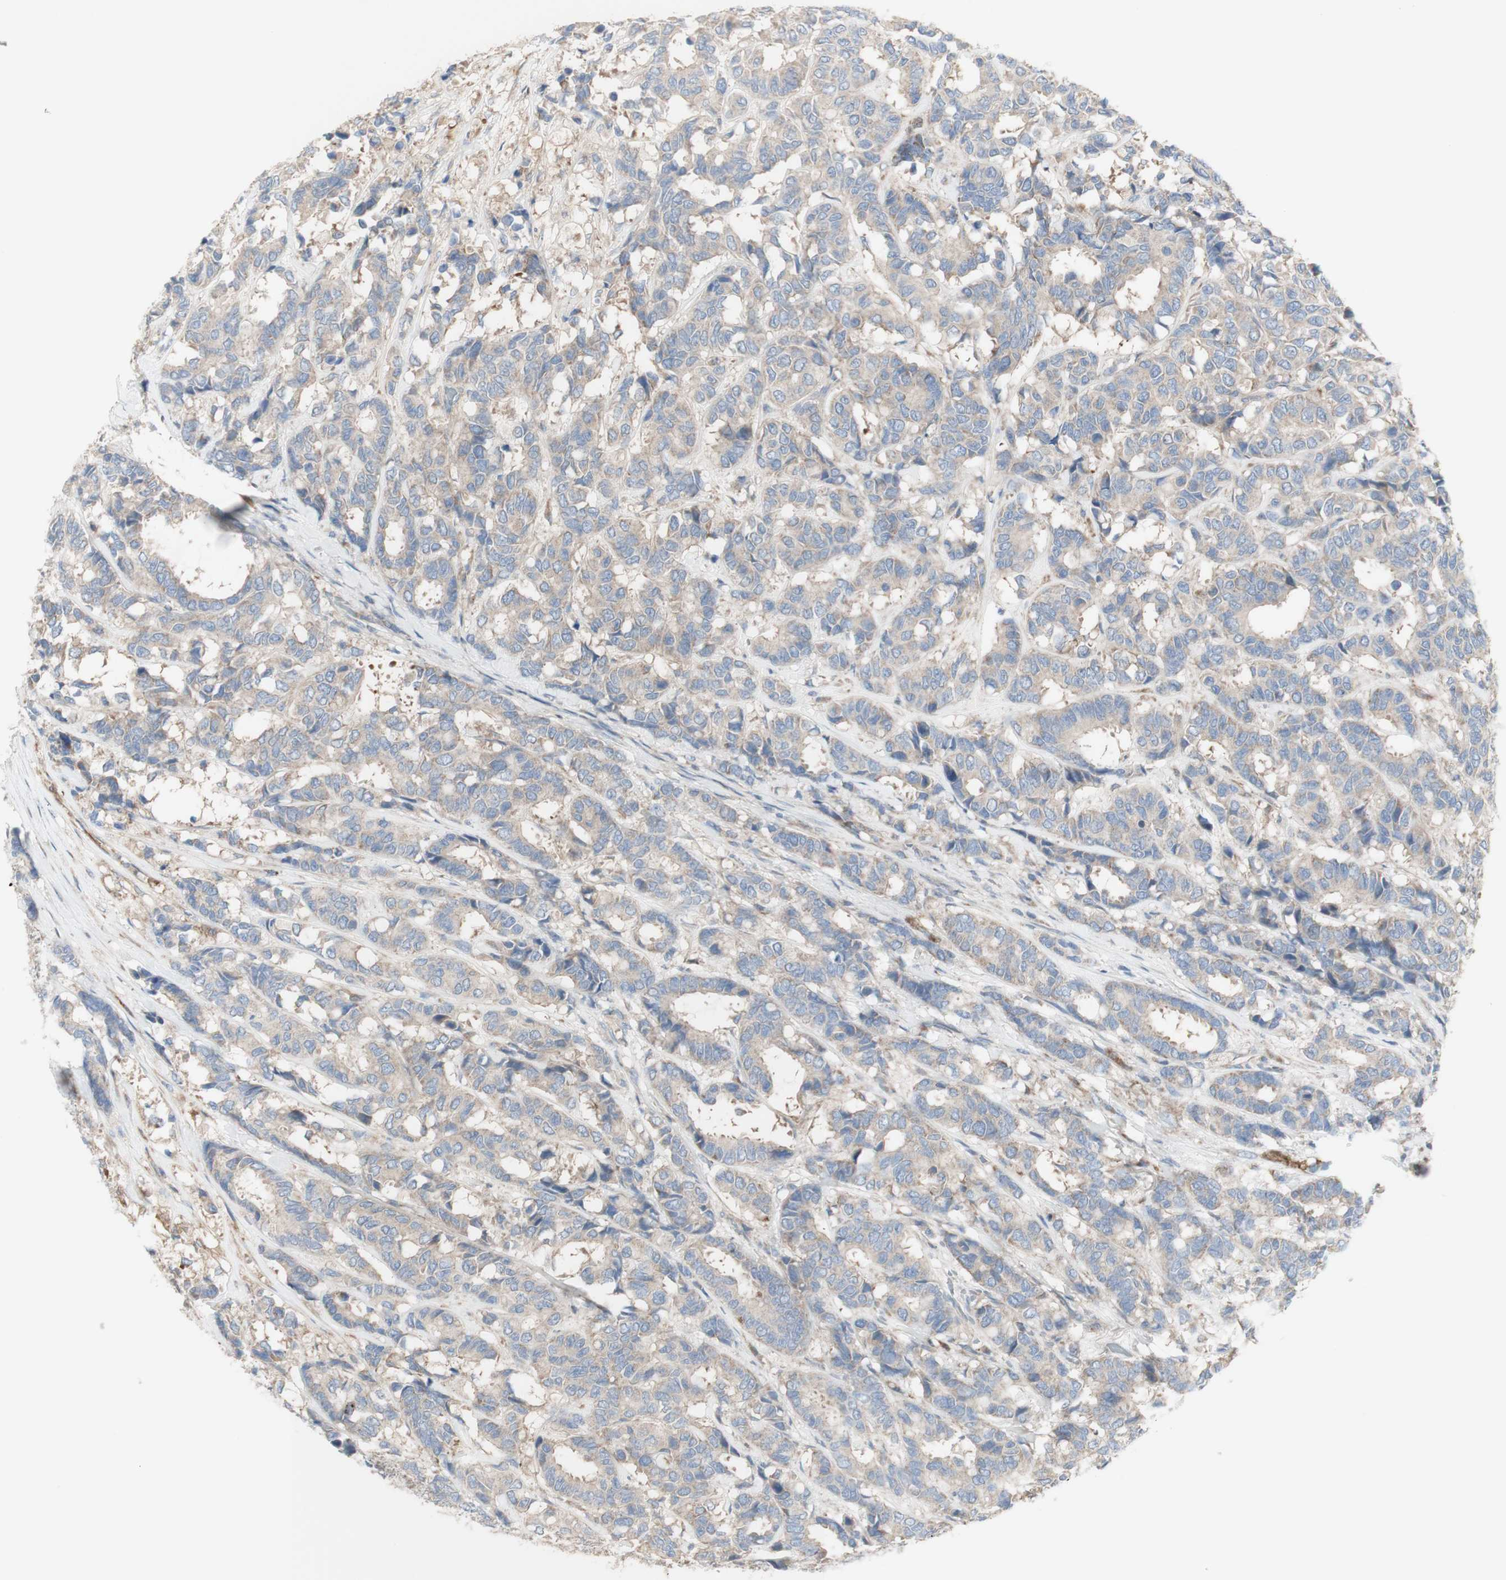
{"staining": {"intensity": "weak", "quantity": "<25%", "location": "cytoplasmic/membranous"}, "tissue": "breast cancer", "cell_type": "Tumor cells", "image_type": "cancer", "snomed": [{"axis": "morphology", "description": "Duct carcinoma"}, {"axis": "topography", "description": "Breast"}], "caption": "Immunohistochemistry micrograph of neoplastic tissue: breast cancer stained with DAB exhibits no significant protein staining in tumor cells.", "gene": "C3orf52", "patient": {"sex": "female", "age": 87}}